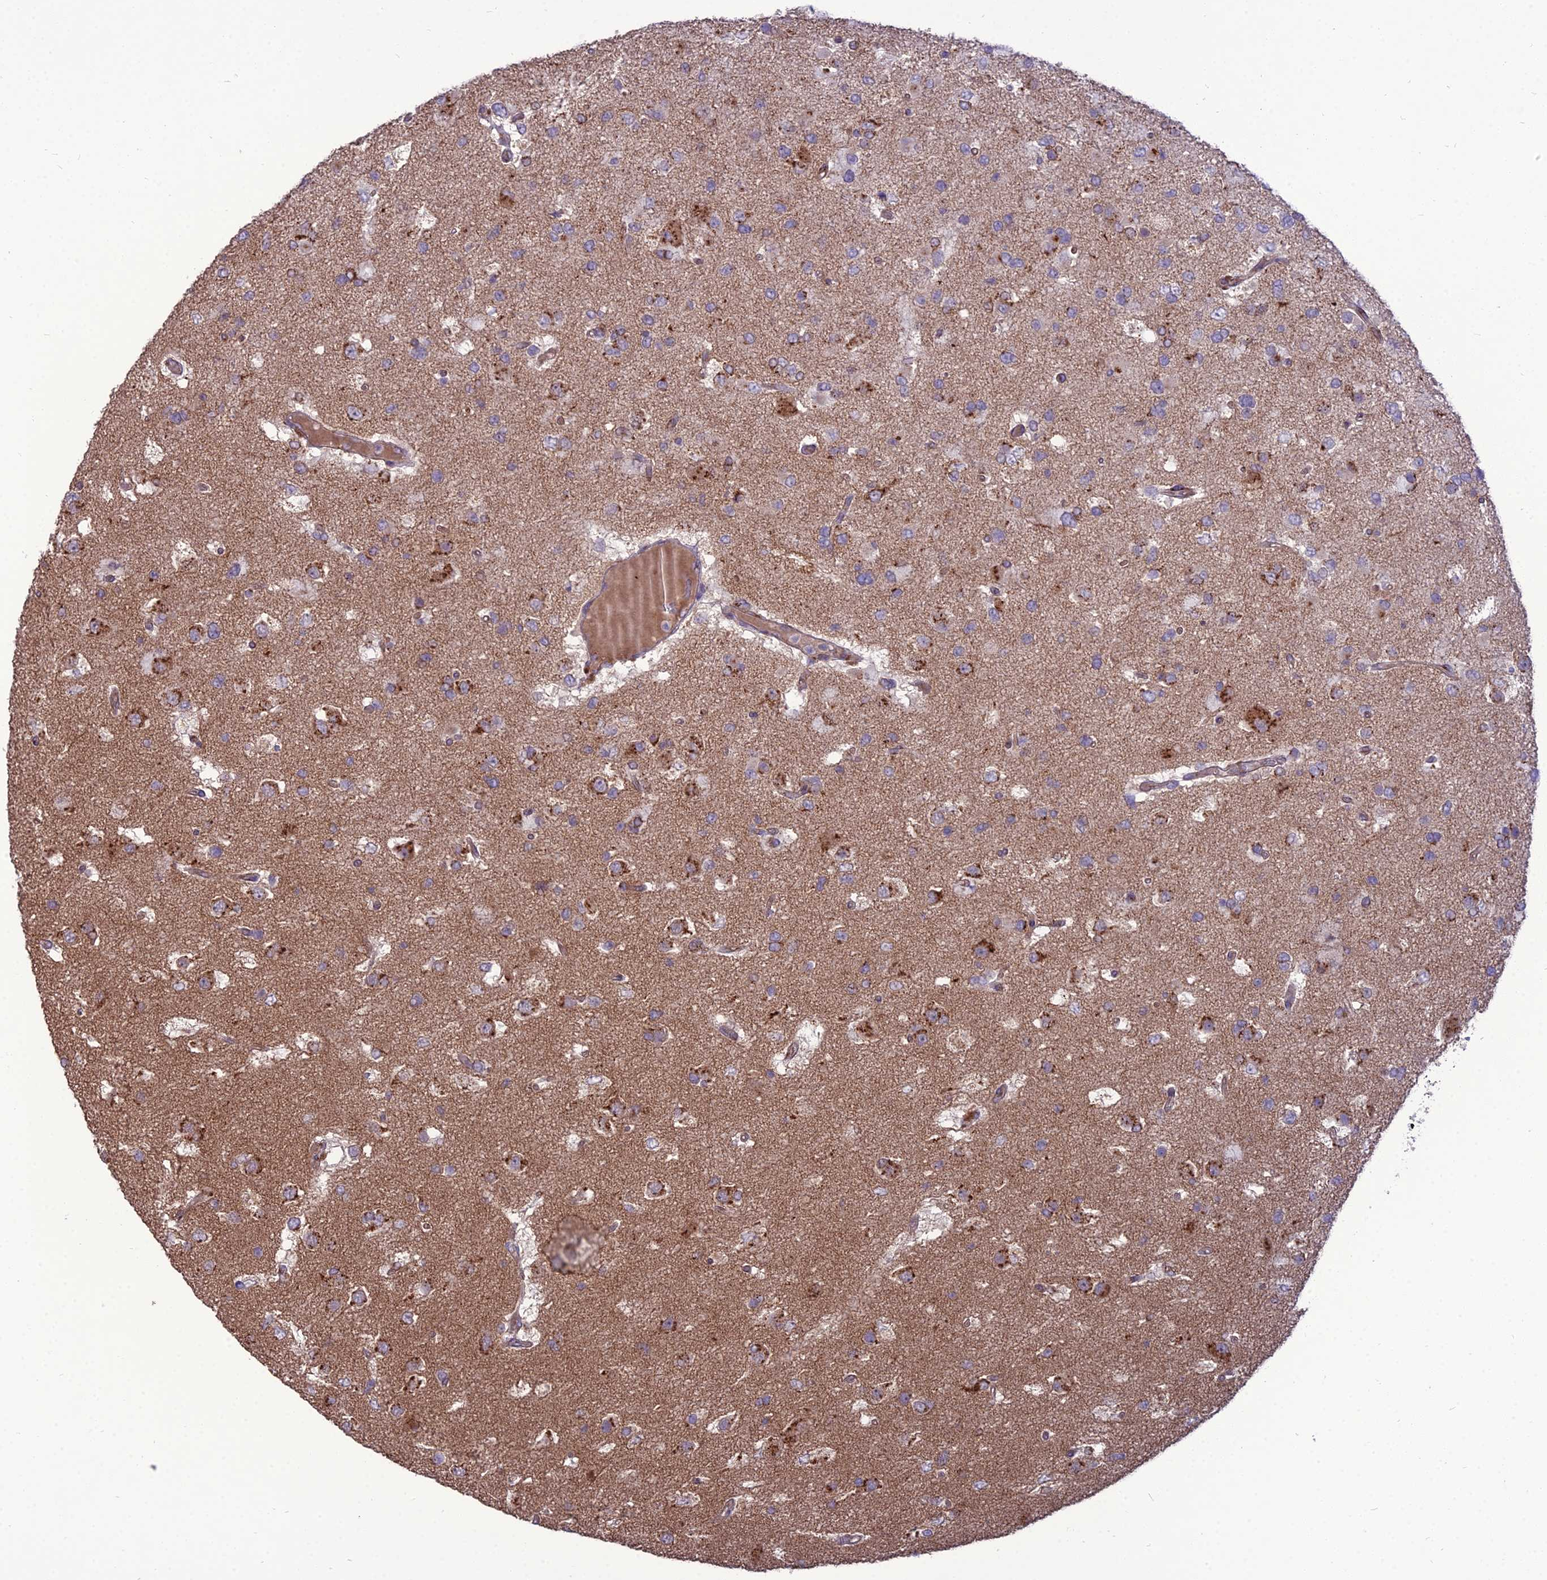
{"staining": {"intensity": "strong", "quantity": "<25%", "location": "cytoplasmic/membranous"}, "tissue": "glioma", "cell_type": "Tumor cells", "image_type": "cancer", "snomed": [{"axis": "morphology", "description": "Glioma, malignant, High grade"}, {"axis": "topography", "description": "Brain"}], "caption": "Malignant glioma (high-grade) stained for a protein (brown) exhibits strong cytoplasmic/membranous positive expression in approximately <25% of tumor cells.", "gene": "SPRYD7", "patient": {"sex": "male", "age": 53}}